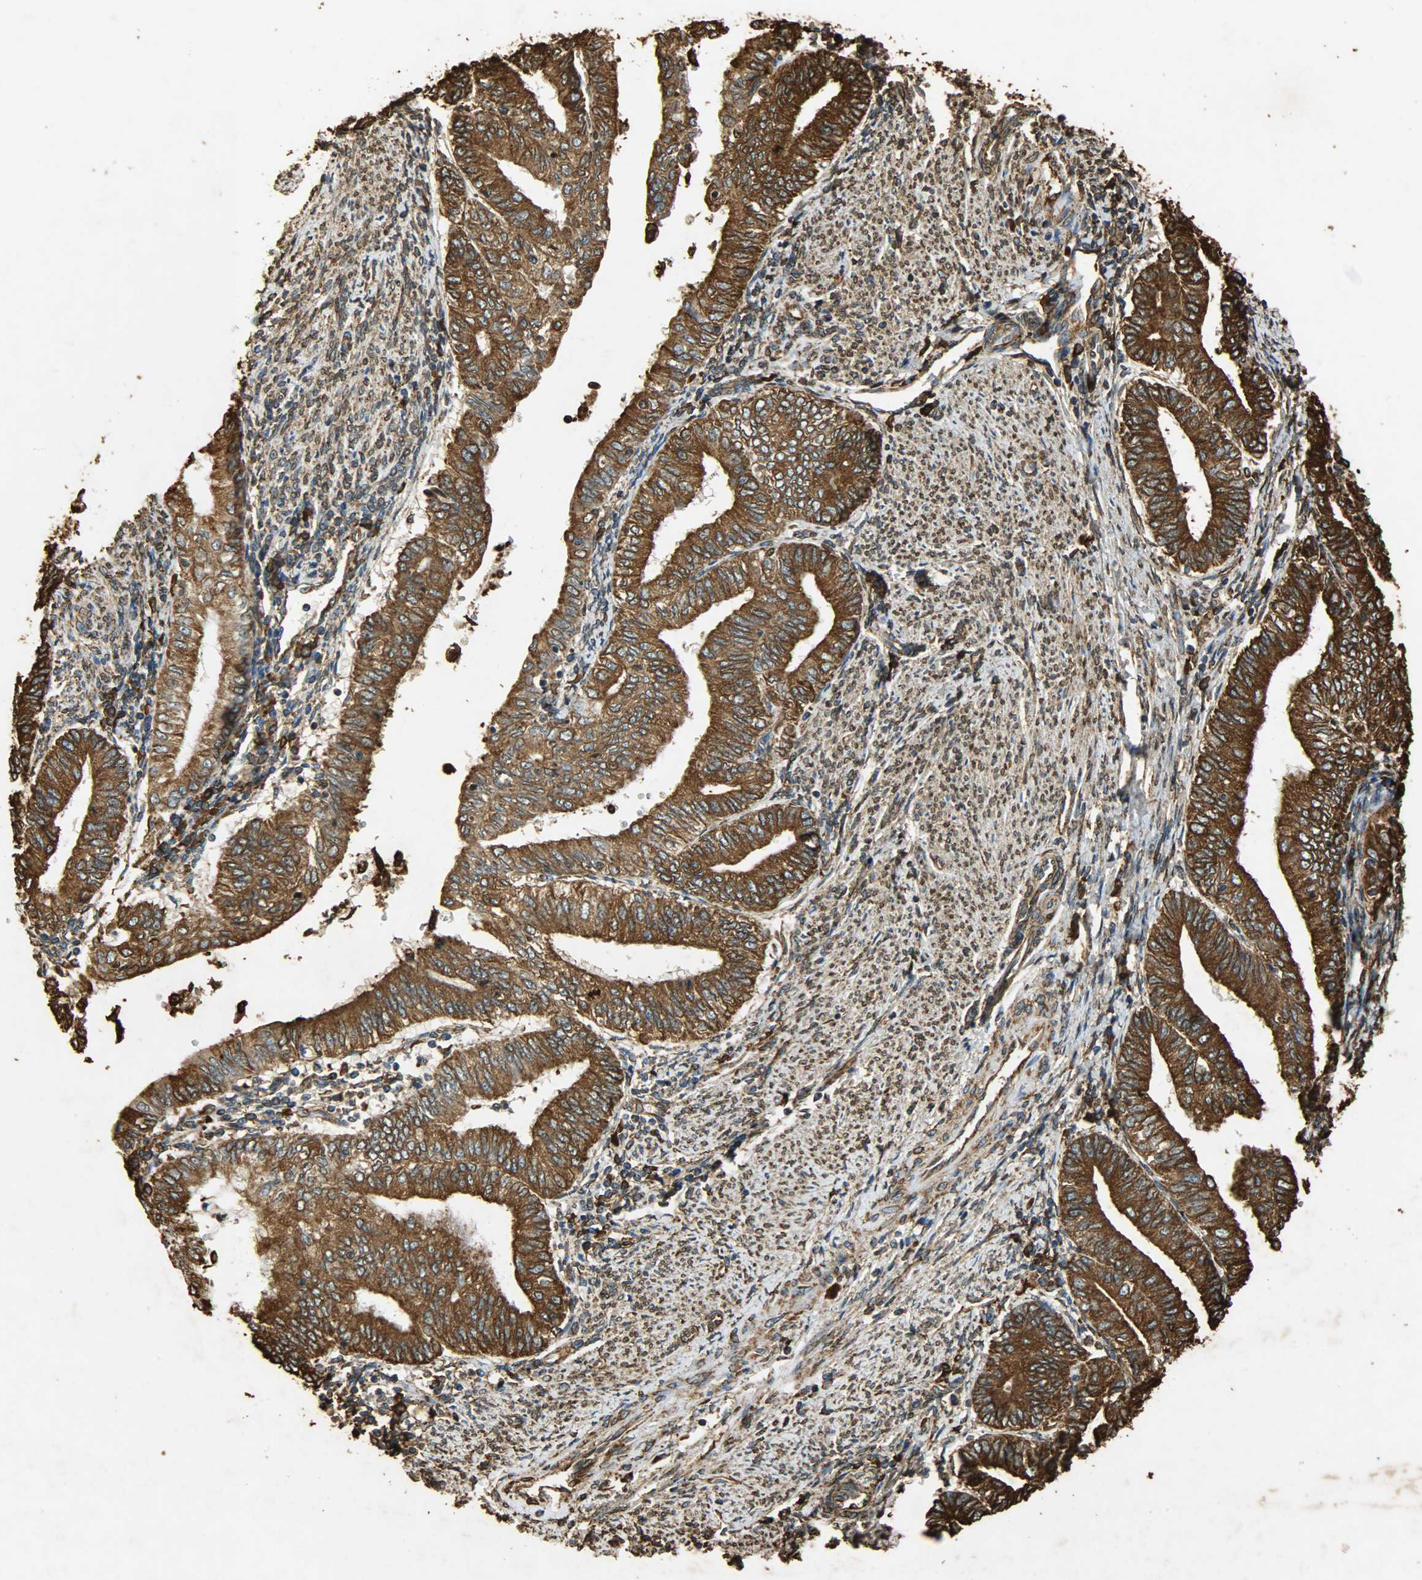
{"staining": {"intensity": "strong", "quantity": ">75%", "location": "cytoplasmic/membranous"}, "tissue": "endometrial cancer", "cell_type": "Tumor cells", "image_type": "cancer", "snomed": [{"axis": "morphology", "description": "Adenocarcinoma, NOS"}, {"axis": "topography", "description": "Endometrium"}], "caption": "Immunohistochemistry (IHC) (DAB) staining of human endometrial cancer (adenocarcinoma) demonstrates strong cytoplasmic/membranous protein staining in about >75% of tumor cells. Using DAB (brown) and hematoxylin (blue) stains, captured at high magnification using brightfield microscopy.", "gene": "HSP90B1", "patient": {"sex": "female", "age": 66}}